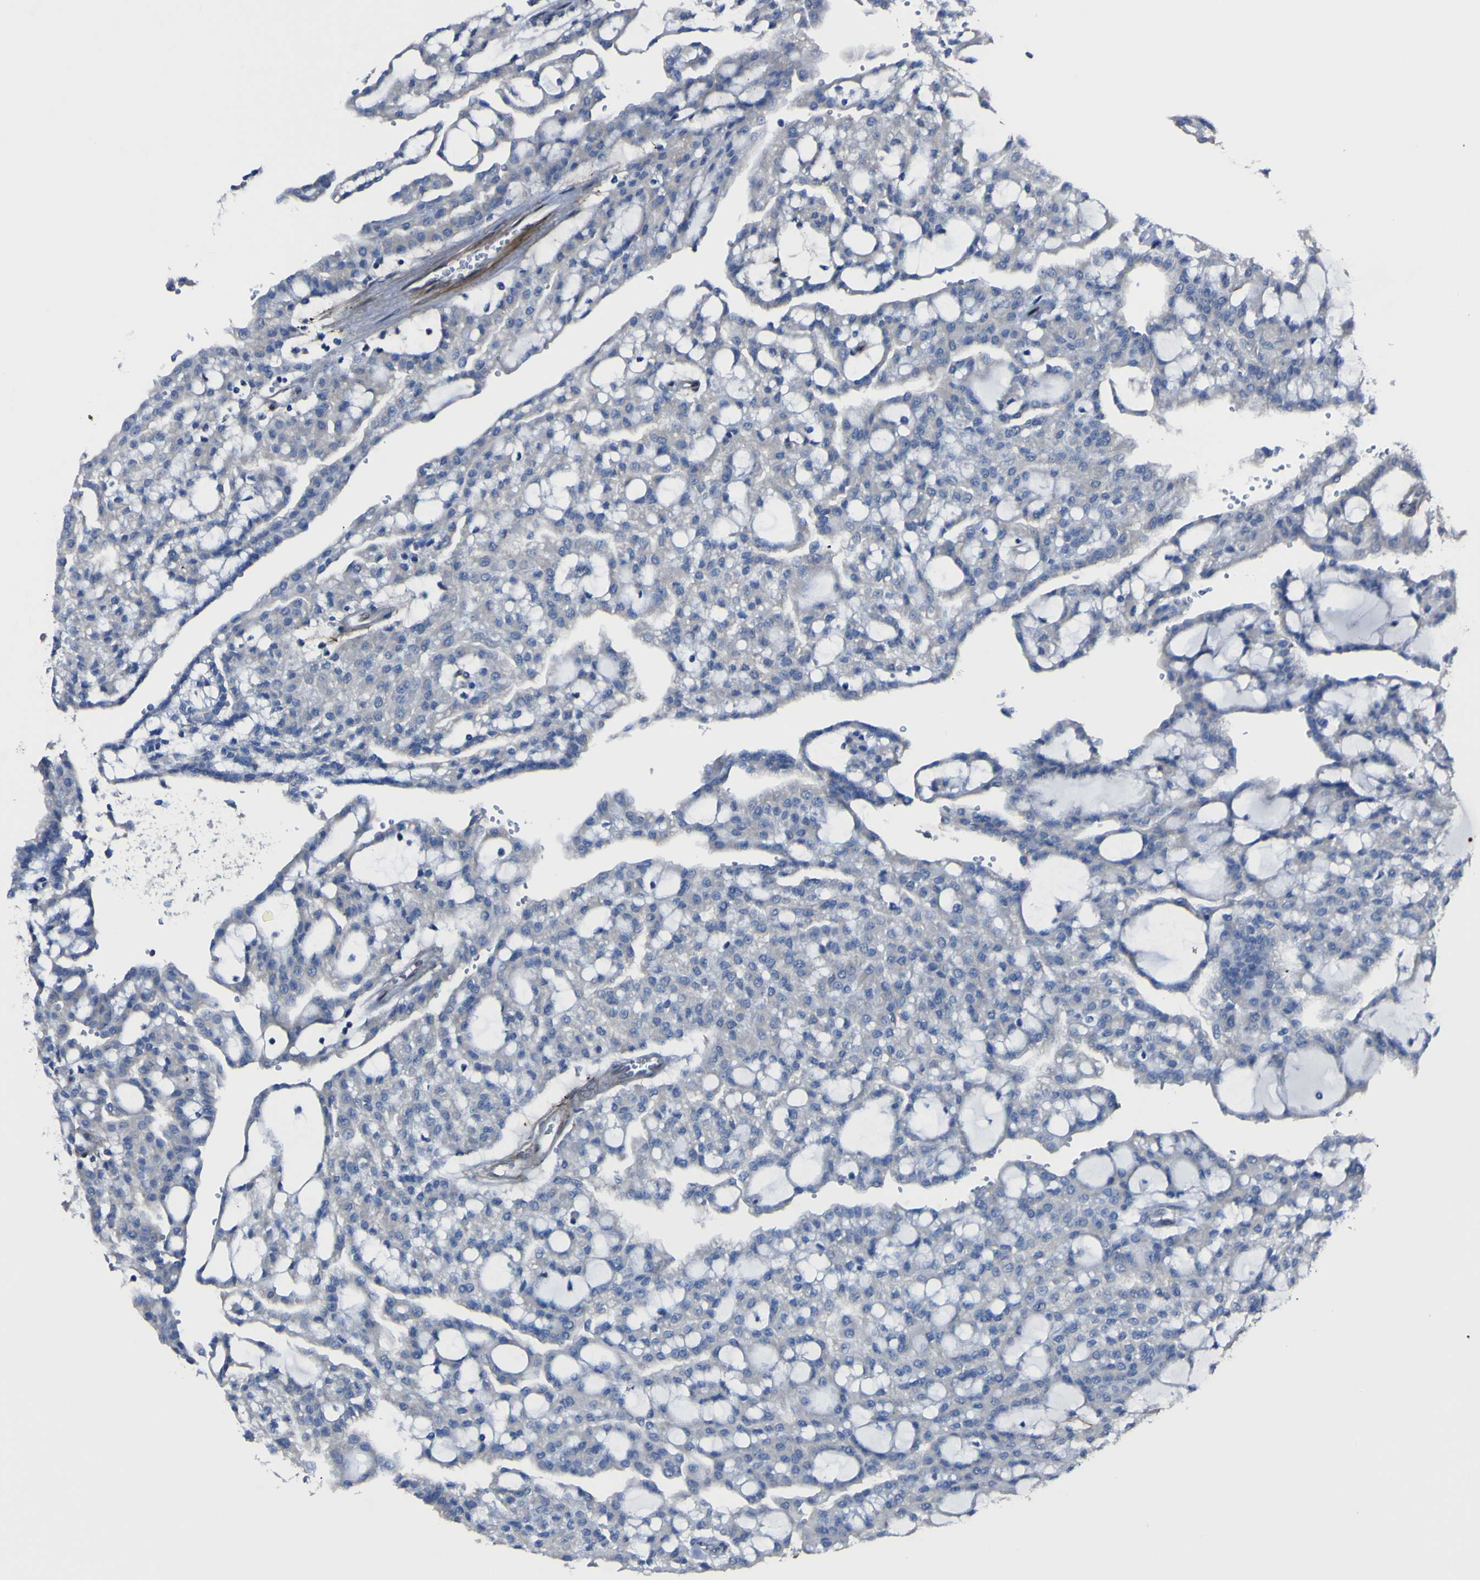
{"staining": {"intensity": "negative", "quantity": "none", "location": "none"}, "tissue": "renal cancer", "cell_type": "Tumor cells", "image_type": "cancer", "snomed": [{"axis": "morphology", "description": "Adenocarcinoma, NOS"}, {"axis": "topography", "description": "Kidney"}], "caption": "An image of human adenocarcinoma (renal) is negative for staining in tumor cells.", "gene": "LRRN1", "patient": {"sex": "male", "age": 63}}